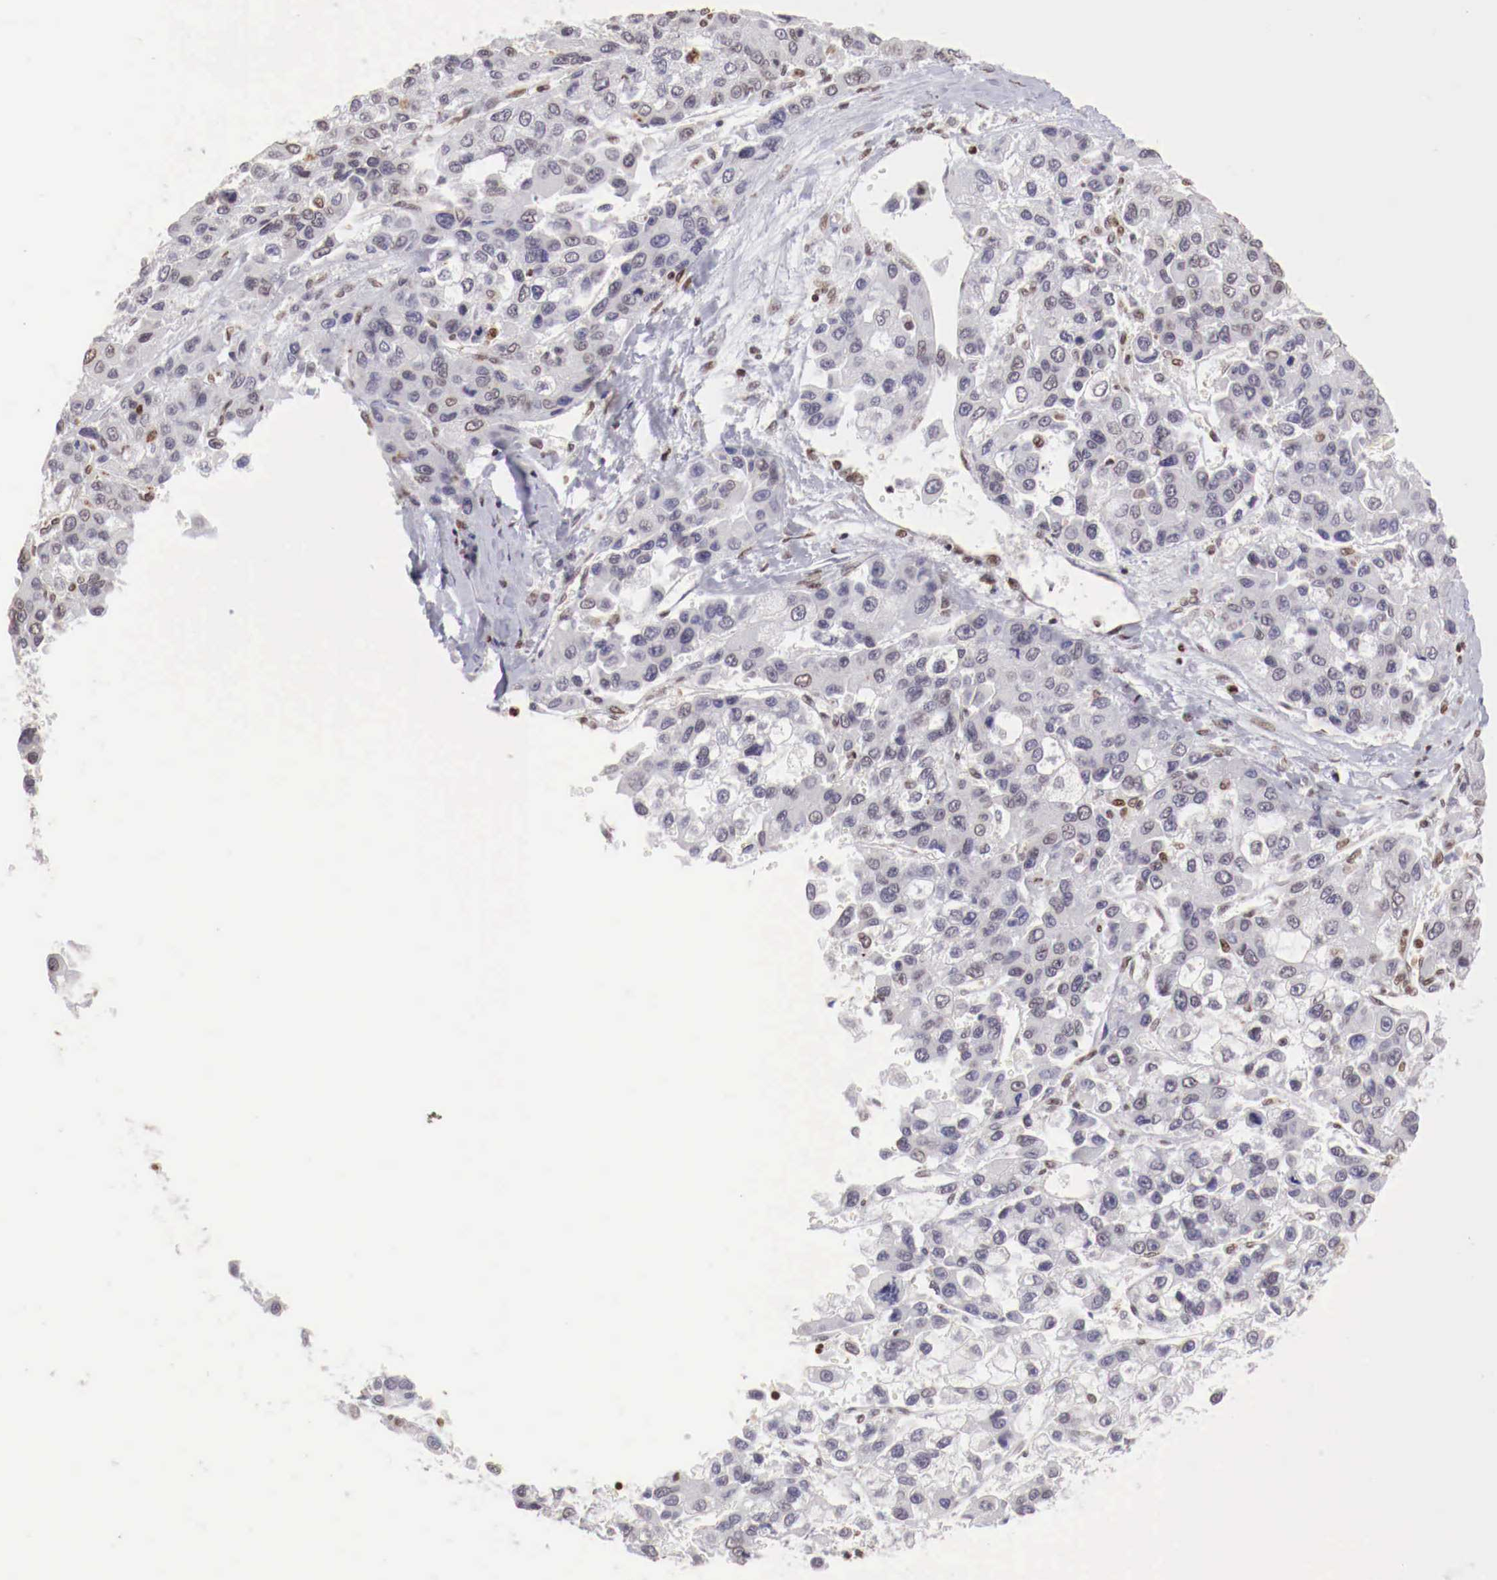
{"staining": {"intensity": "weak", "quantity": "<25%", "location": "nuclear"}, "tissue": "liver cancer", "cell_type": "Tumor cells", "image_type": "cancer", "snomed": [{"axis": "morphology", "description": "Carcinoma, Hepatocellular, NOS"}, {"axis": "topography", "description": "Liver"}], "caption": "Human hepatocellular carcinoma (liver) stained for a protein using IHC displays no expression in tumor cells.", "gene": "MAX", "patient": {"sex": "female", "age": 66}}